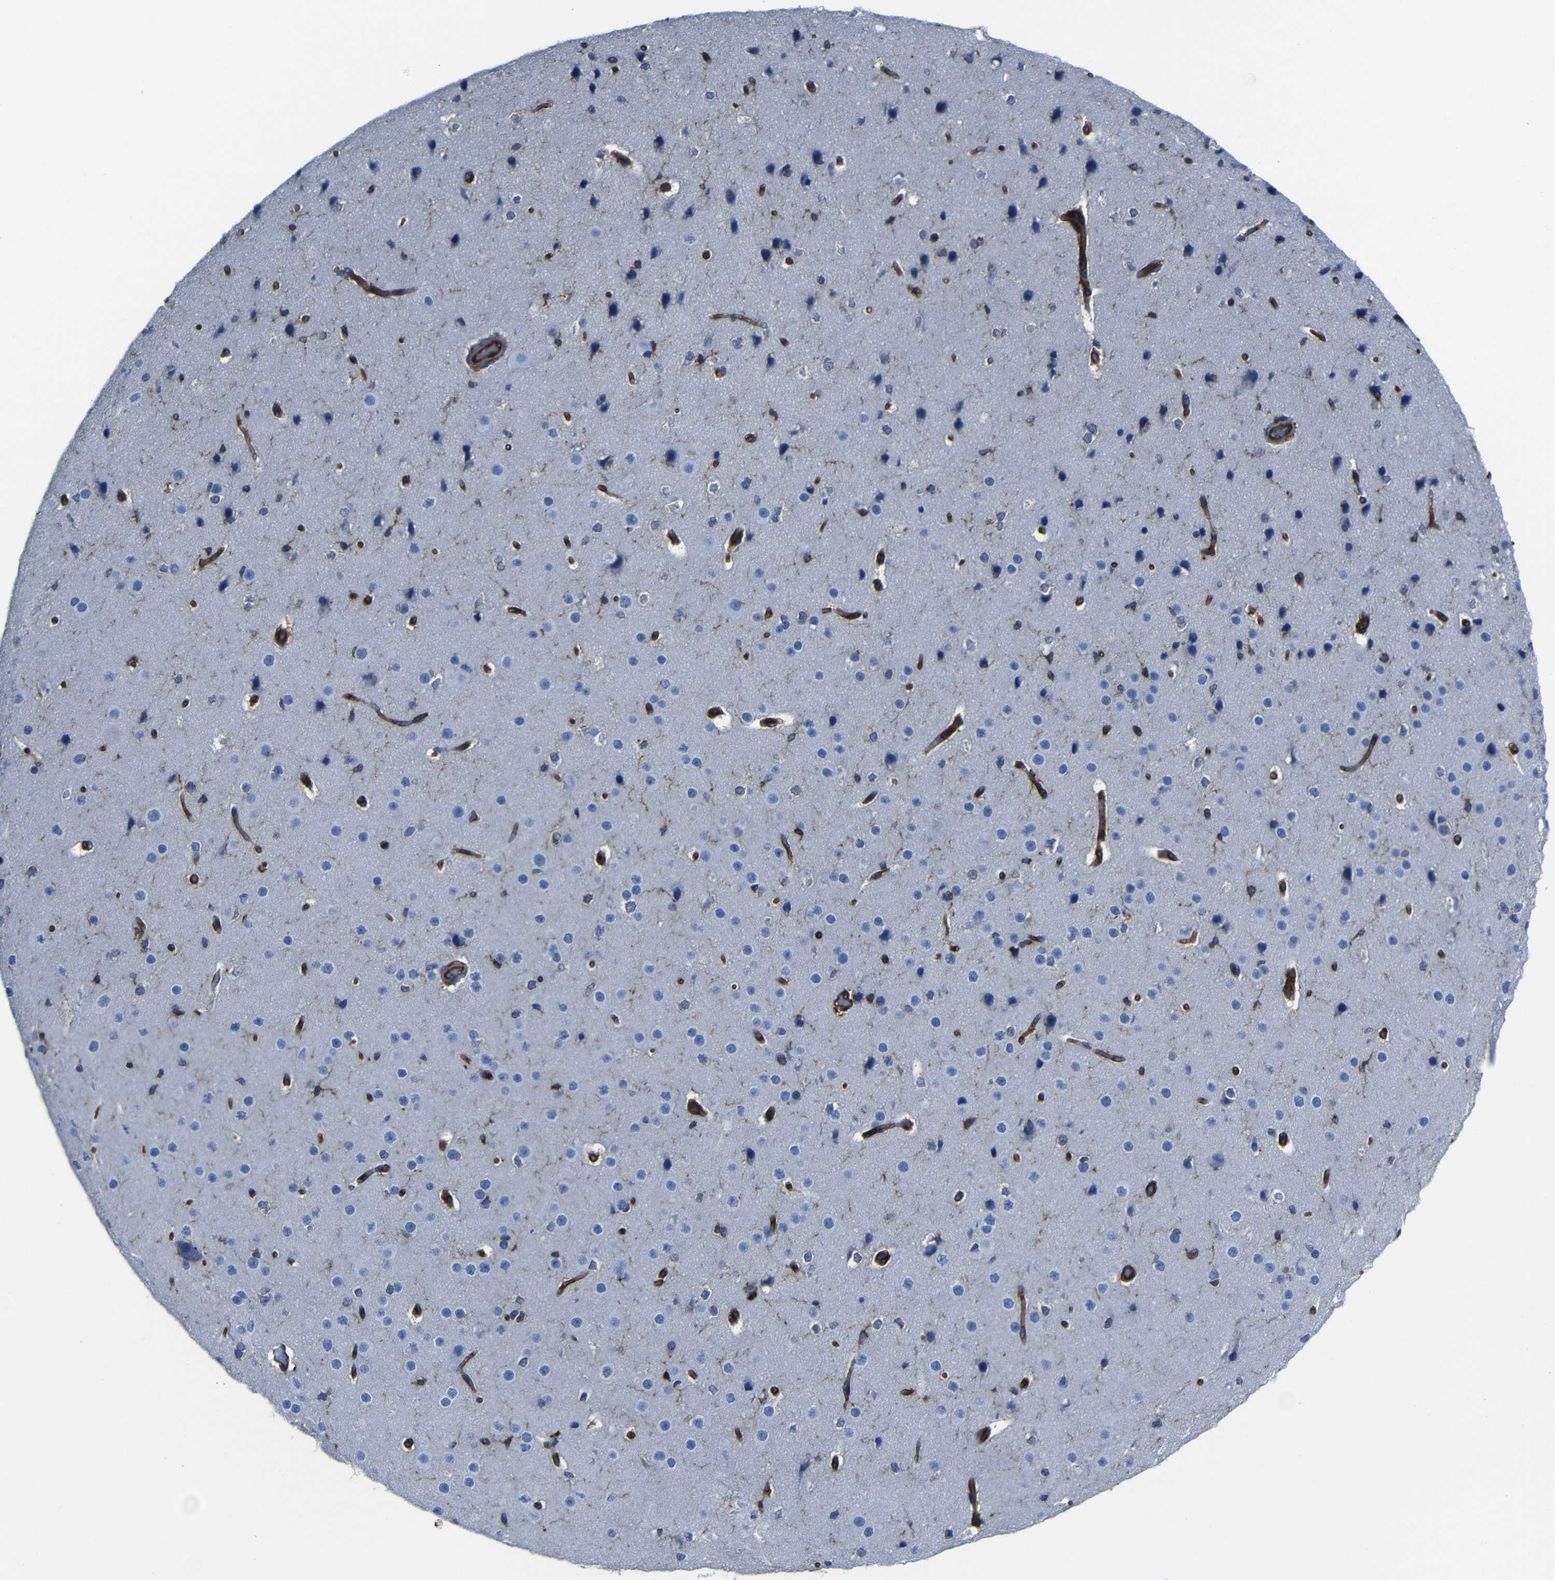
{"staining": {"intensity": "moderate", "quantity": ">75%", "location": "cytoplasmic/membranous"}, "tissue": "cerebral cortex", "cell_type": "Endothelial cells", "image_type": "normal", "snomed": [{"axis": "morphology", "description": "Normal tissue, NOS"}, {"axis": "morphology", "description": "Developmental malformation"}, {"axis": "topography", "description": "Cerebral cortex"}], "caption": "This image reveals immunohistochemistry (IHC) staining of unremarkable cerebral cortex, with medium moderate cytoplasmic/membranous staining in about >75% of endothelial cells.", "gene": "ARHGEF1", "patient": {"sex": "female", "age": 30}}